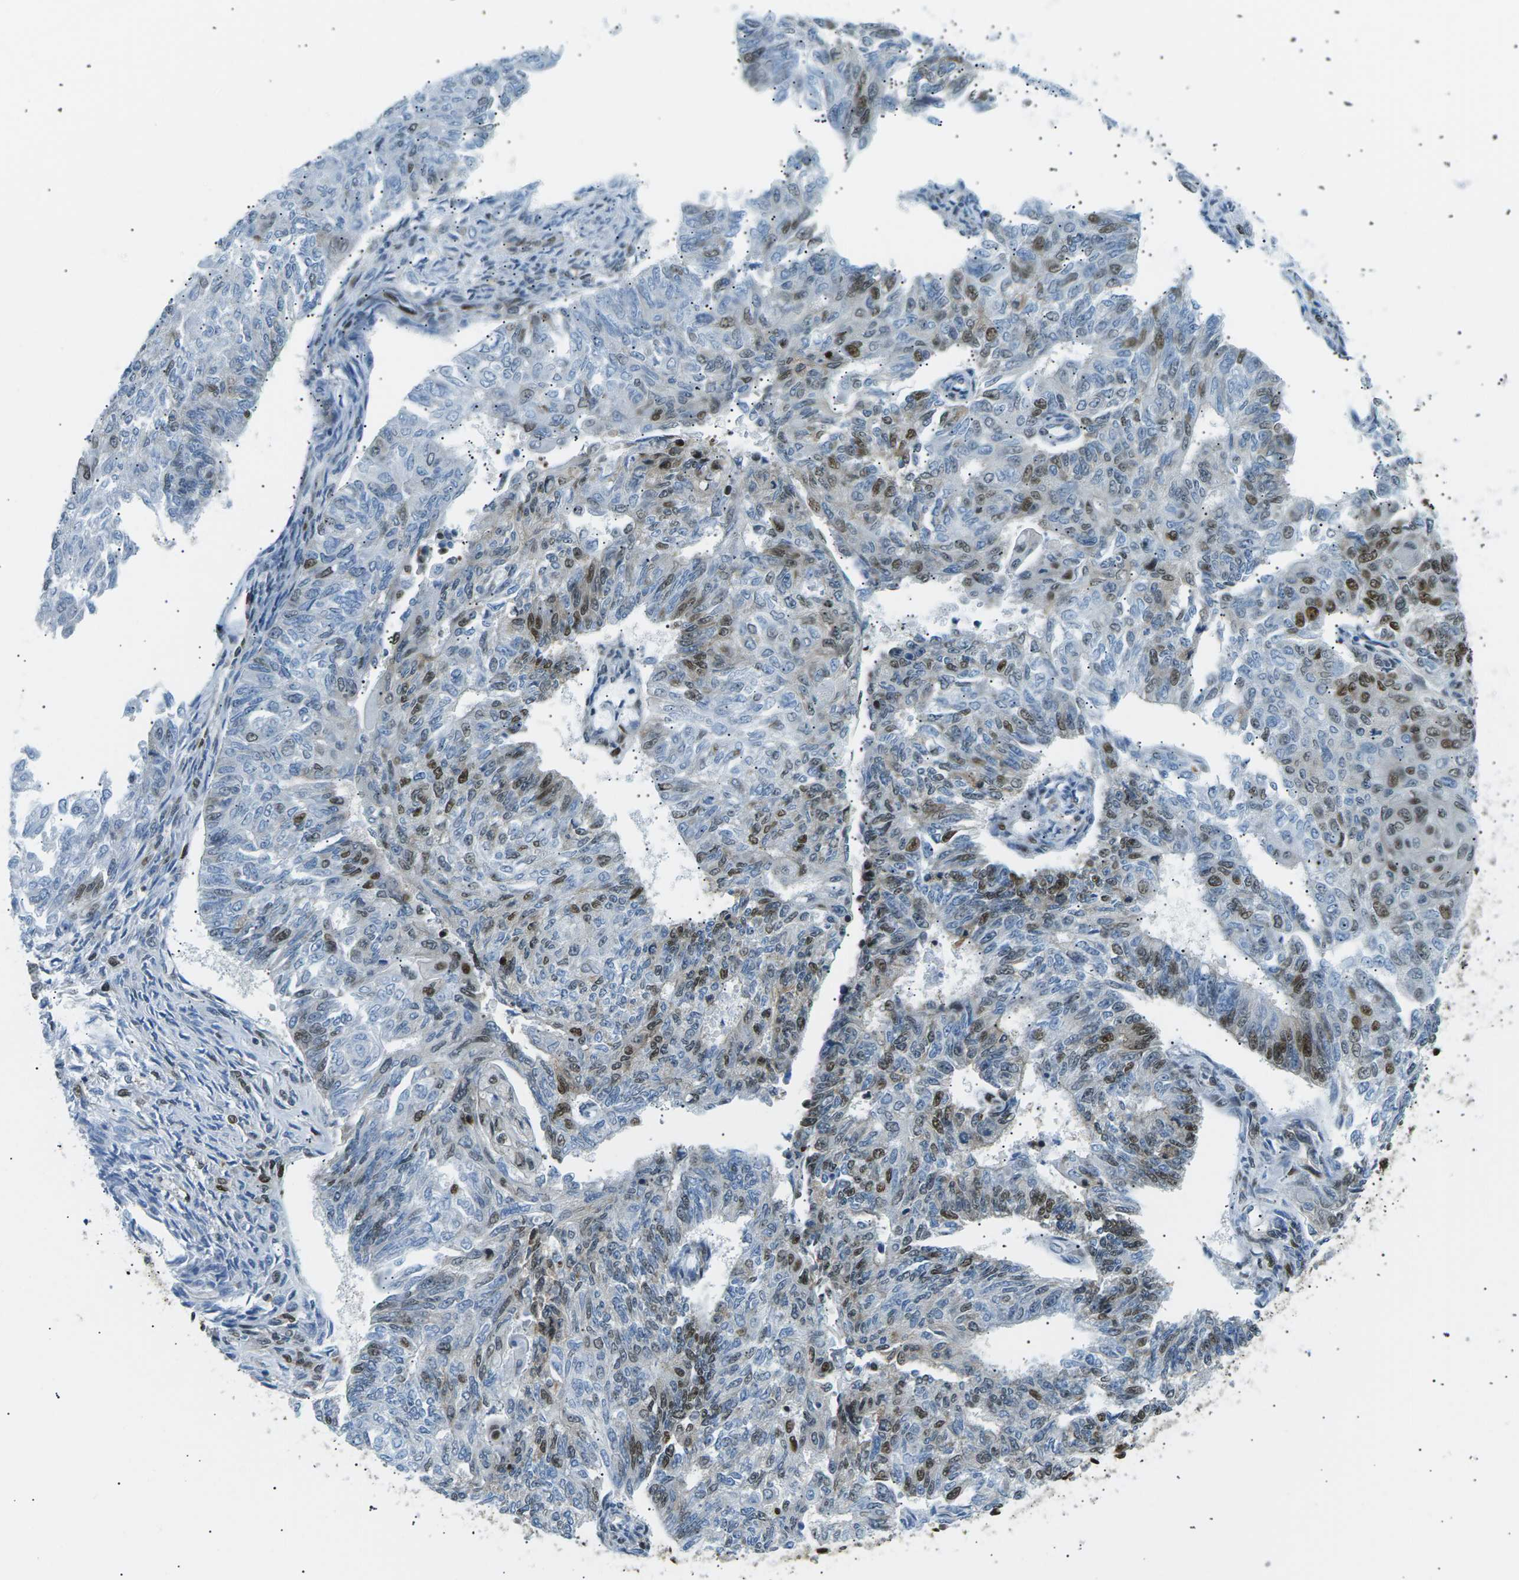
{"staining": {"intensity": "strong", "quantity": "25%-75%", "location": "nuclear"}, "tissue": "endometrial cancer", "cell_type": "Tumor cells", "image_type": "cancer", "snomed": [{"axis": "morphology", "description": "Adenocarcinoma, NOS"}, {"axis": "topography", "description": "Endometrium"}], "caption": "This is an image of IHC staining of endometrial adenocarcinoma, which shows strong staining in the nuclear of tumor cells.", "gene": "RPA2", "patient": {"sex": "female", "age": 32}}